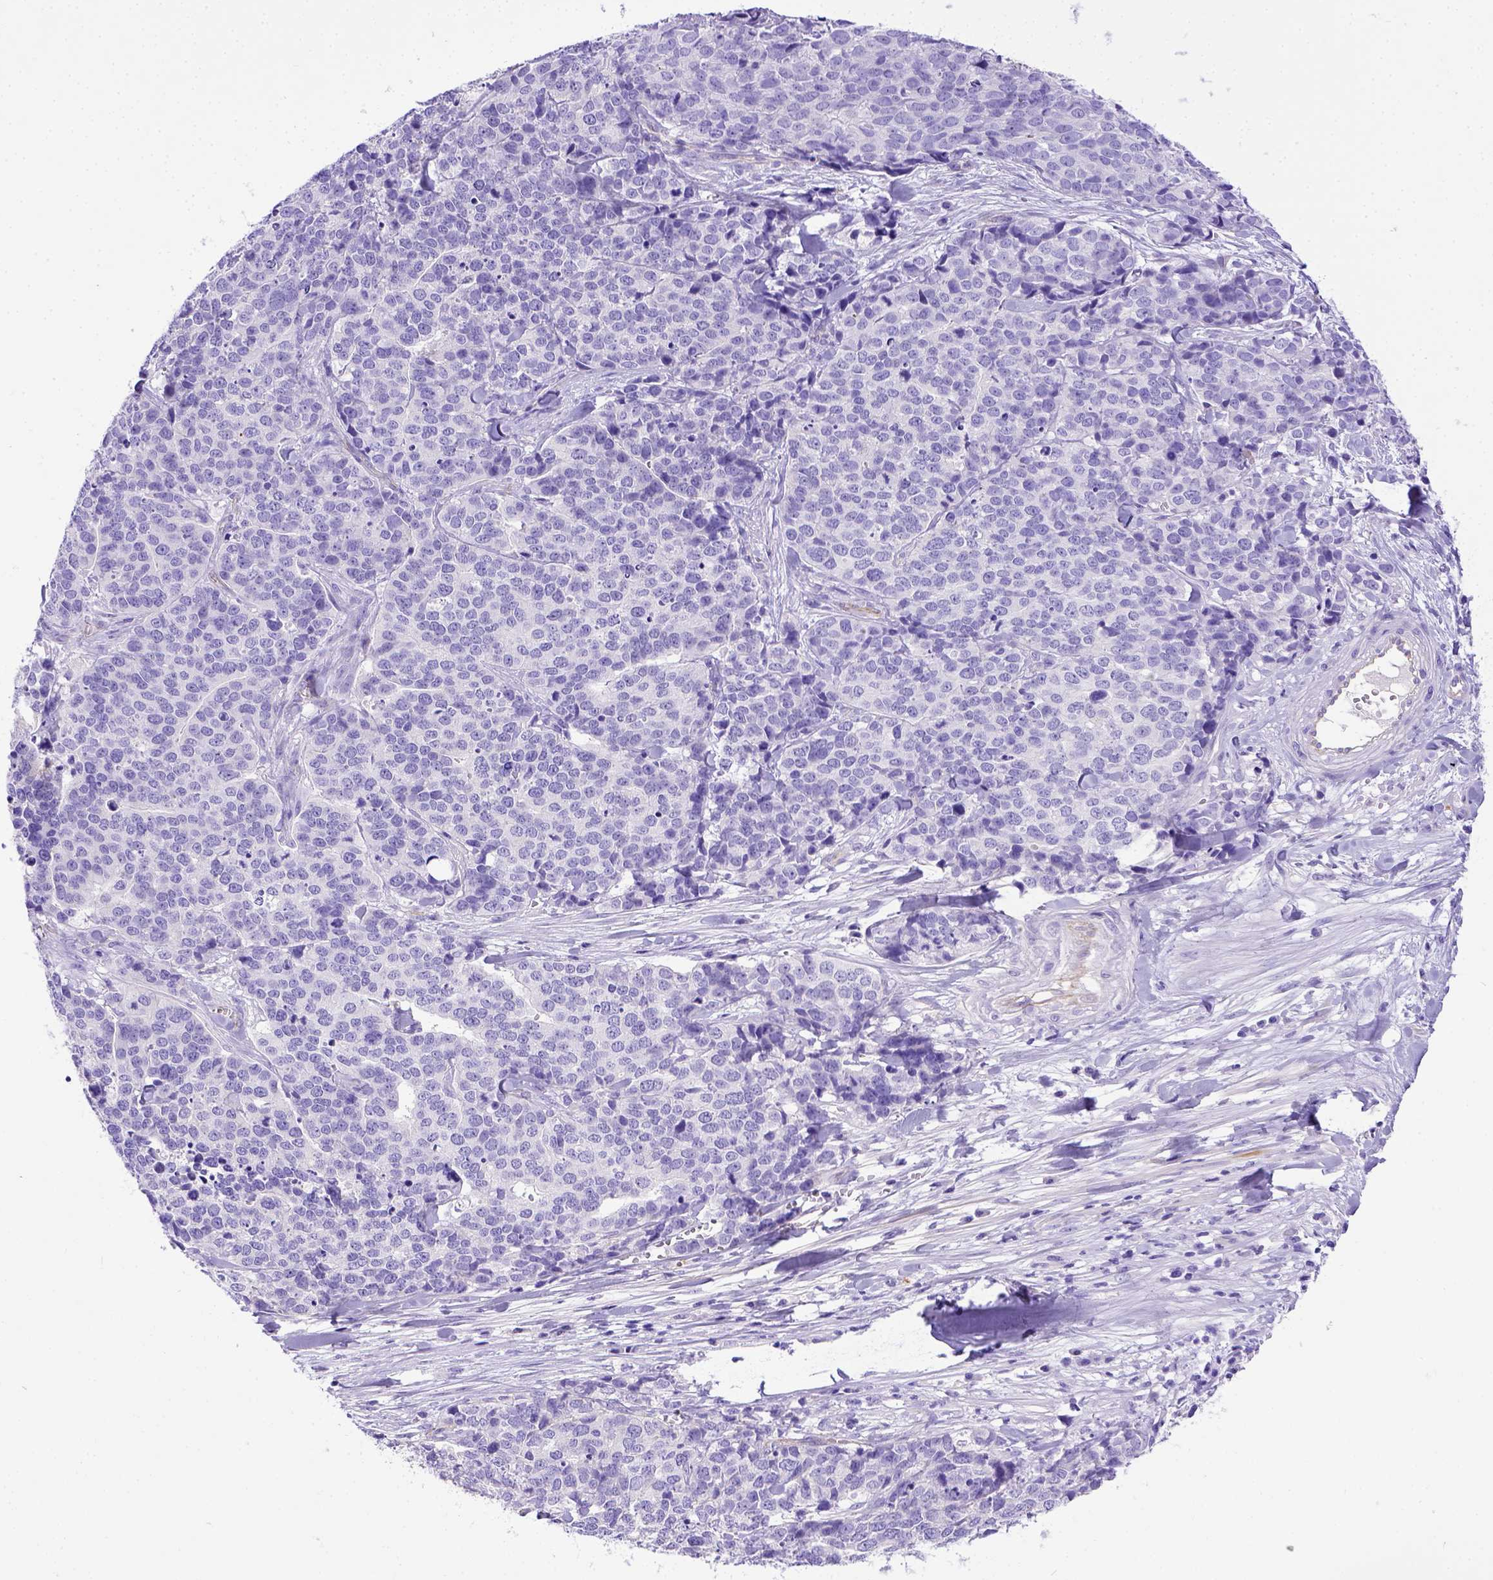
{"staining": {"intensity": "negative", "quantity": "none", "location": "none"}, "tissue": "ovarian cancer", "cell_type": "Tumor cells", "image_type": "cancer", "snomed": [{"axis": "morphology", "description": "Carcinoma, endometroid"}, {"axis": "topography", "description": "Ovary"}], "caption": "There is no significant expression in tumor cells of endometroid carcinoma (ovarian).", "gene": "LRRC18", "patient": {"sex": "female", "age": 65}}